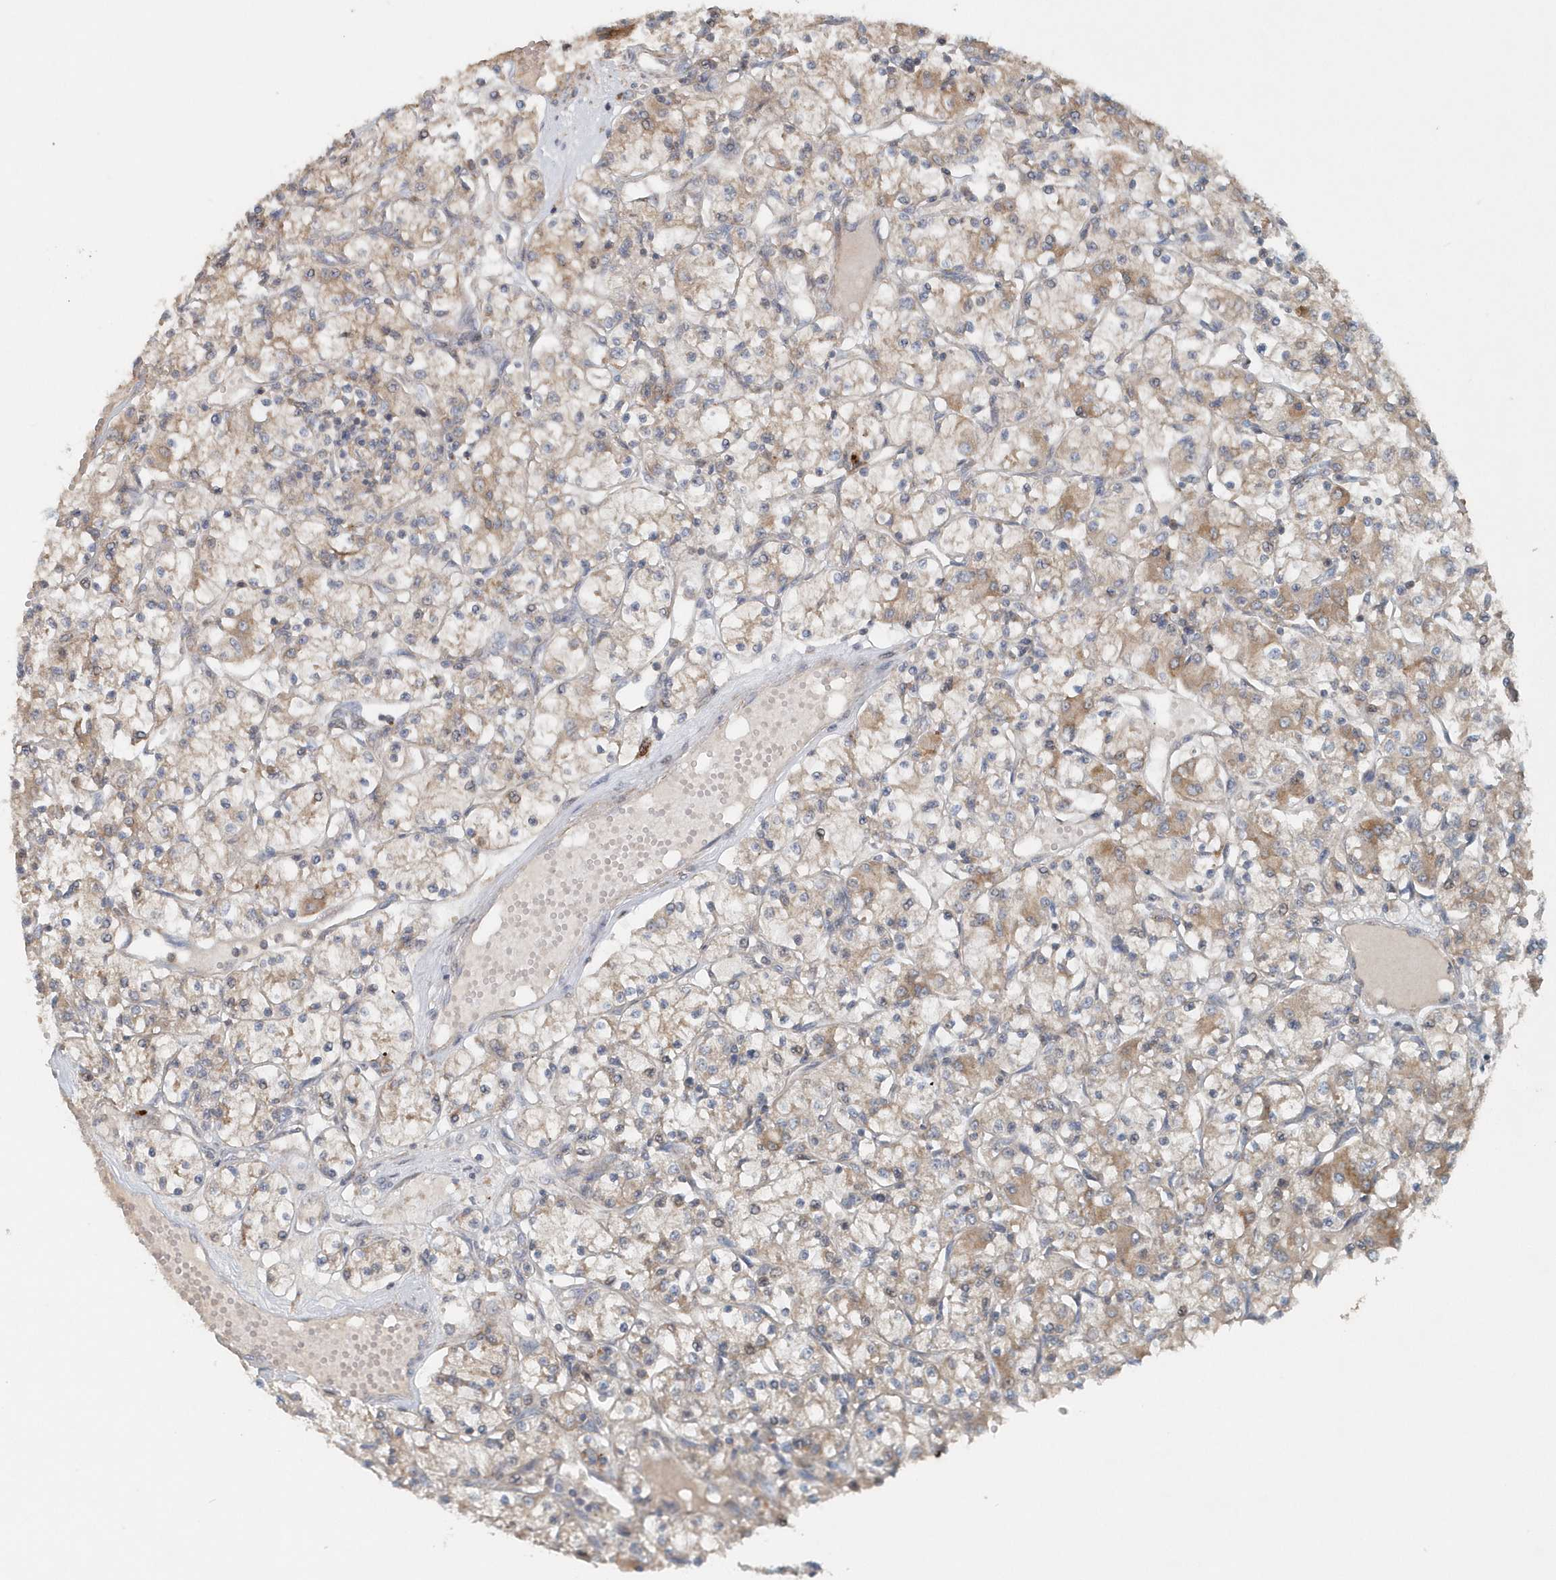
{"staining": {"intensity": "moderate", "quantity": "25%-75%", "location": "cytoplasmic/membranous"}, "tissue": "renal cancer", "cell_type": "Tumor cells", "image_type": "cancer", "snomed": [{"axis": "morphology", "description": "Adenocarcinoma, NOS"}, {"axis": "topography", "description": "Kidney"}], "caption": "Immunohistochemical staining of human renal cancer shows medium levels of moderate cytoplasmic/membranous protein expression in approximately 25%-75% of tumor cells.", "gene": "MMUT", "patient": {"sex": "female", "age": 59}}